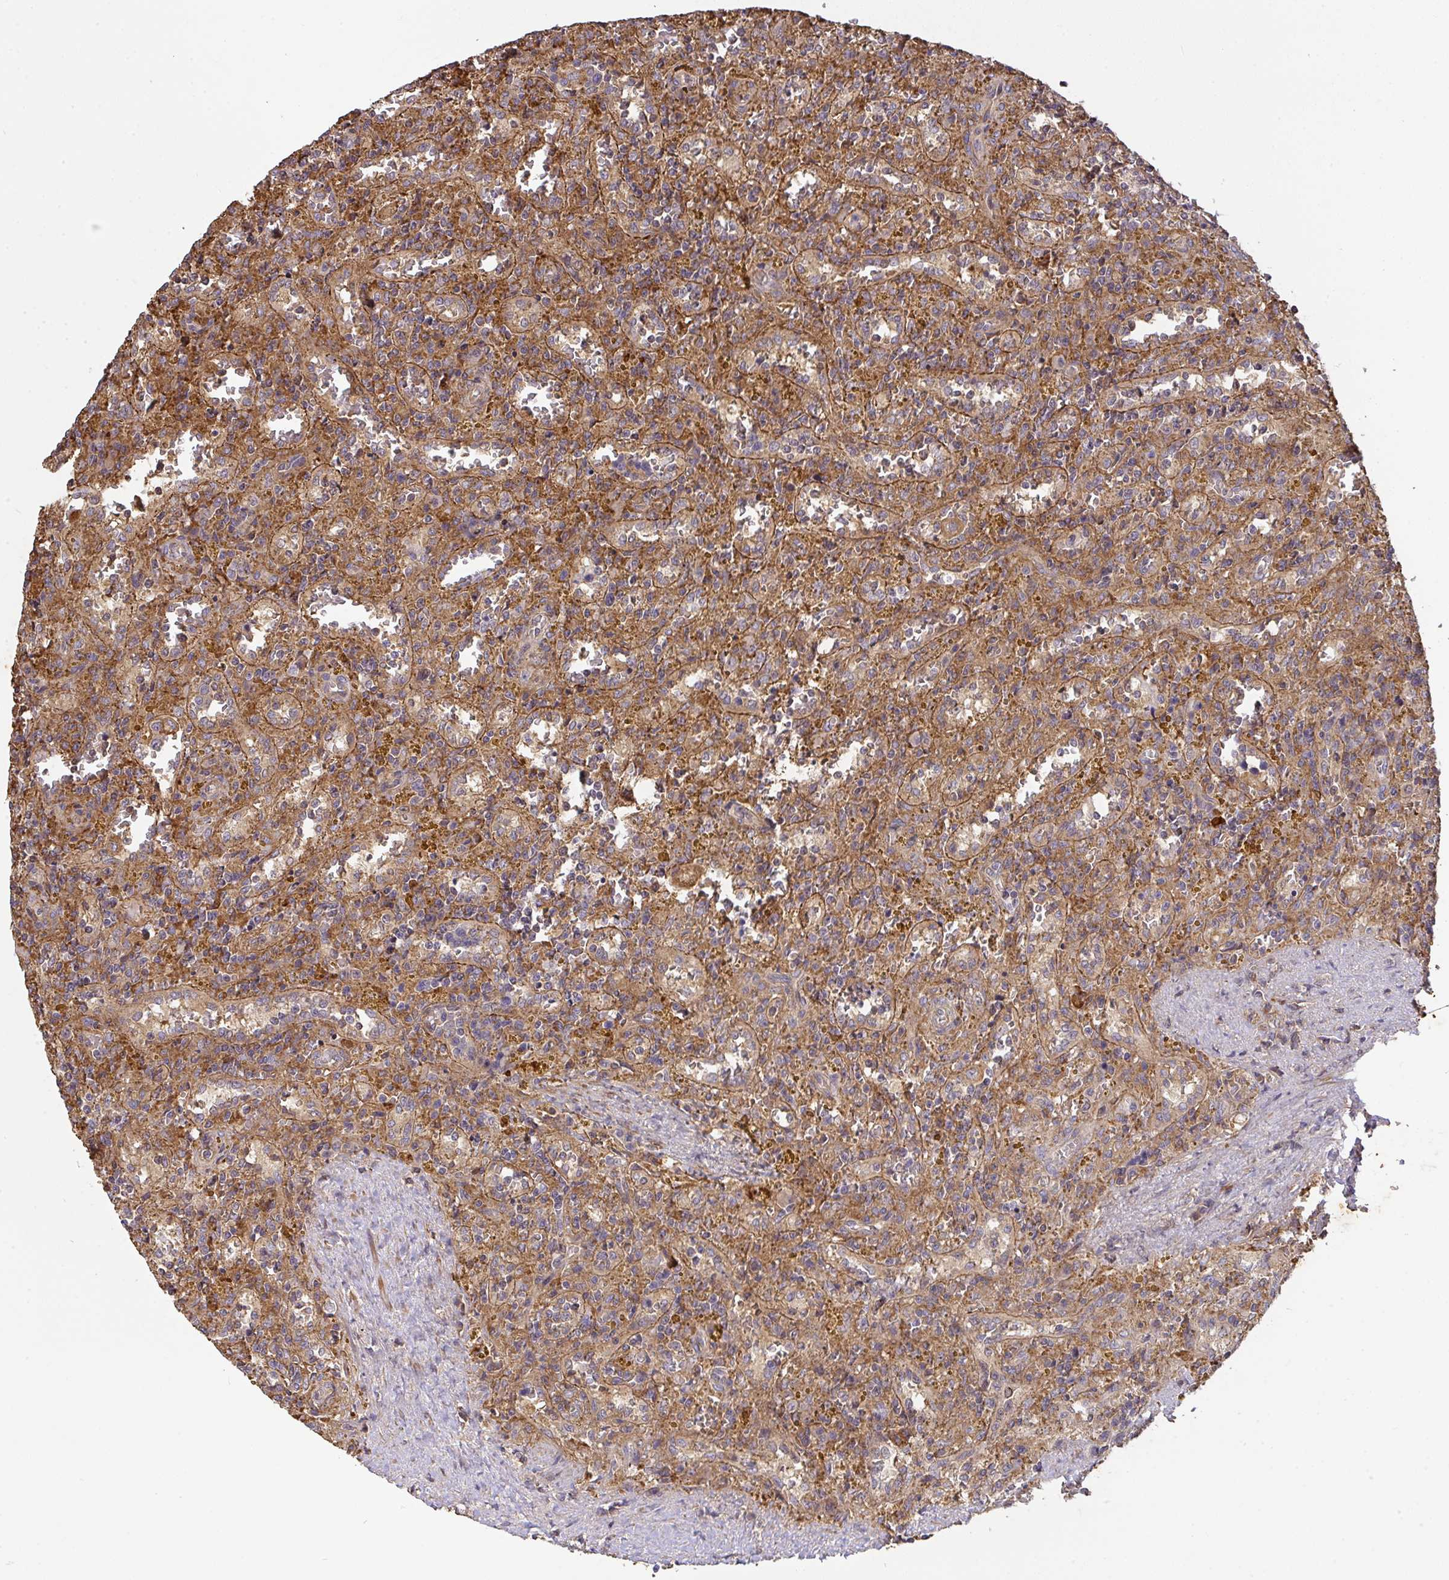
{"staining": {"intensity": "moderate", "quantity": ">75%", "location": "cytoplasmic/membranous"}, "tissue": "lymphoma", "cell_type": "Tumor cells", "image_type": "cancer", "snomed": [{"axis": "morphology", "description": "Malignant lymphoma, non-Hodgkin's type, Low grade"}, {"axis": "topography", "description": "Spleen"}], "caption": "Immunohistochemical staining of human lymphoma displays medium levels of moderate cytoplasmic/membranous positivity in approximately >75% of tumor cells. (IHC, brightfield microscopy, high magnification).", "gene": "TNMD", "patient": {"sex": "female", "age": 65}}